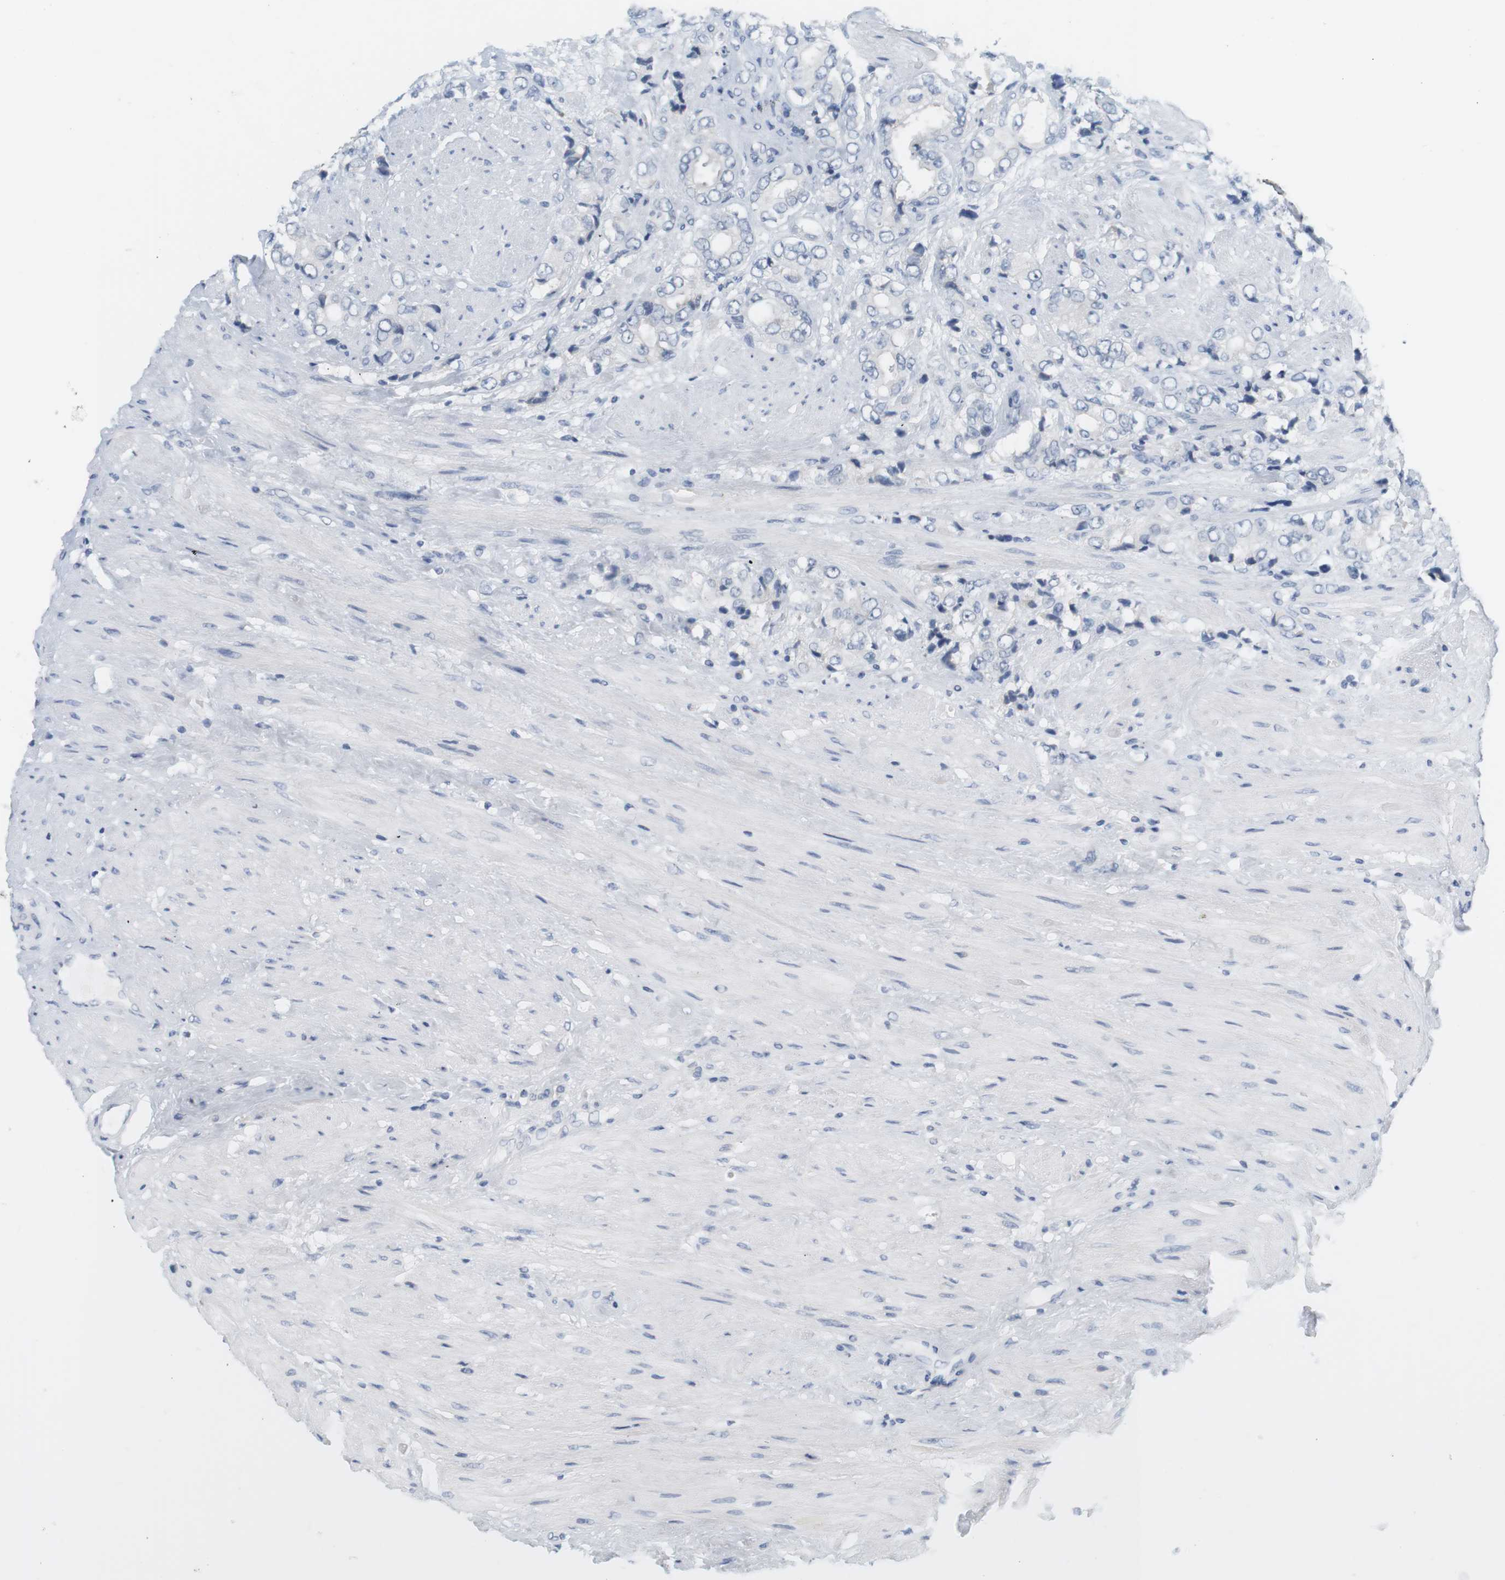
{"staining": {"intensity": "negative", "quantity": "none", "location": "none"}, "tissue": "prostate cancer", "cell_type": "Tumor cells", "image_type": "cancer", "snomed": [{"axis": "morphology", "description": "Adenocarcinoma, High grade"}, {"axis": "topography", "description": "Prostate"}], "caption": "There is no significant positivity in tumor cells of prostate cancer (adenocarcinoma (high-grade)).", "gene": "OPRM1", "patient": {"sex": "male", "age": 61}}